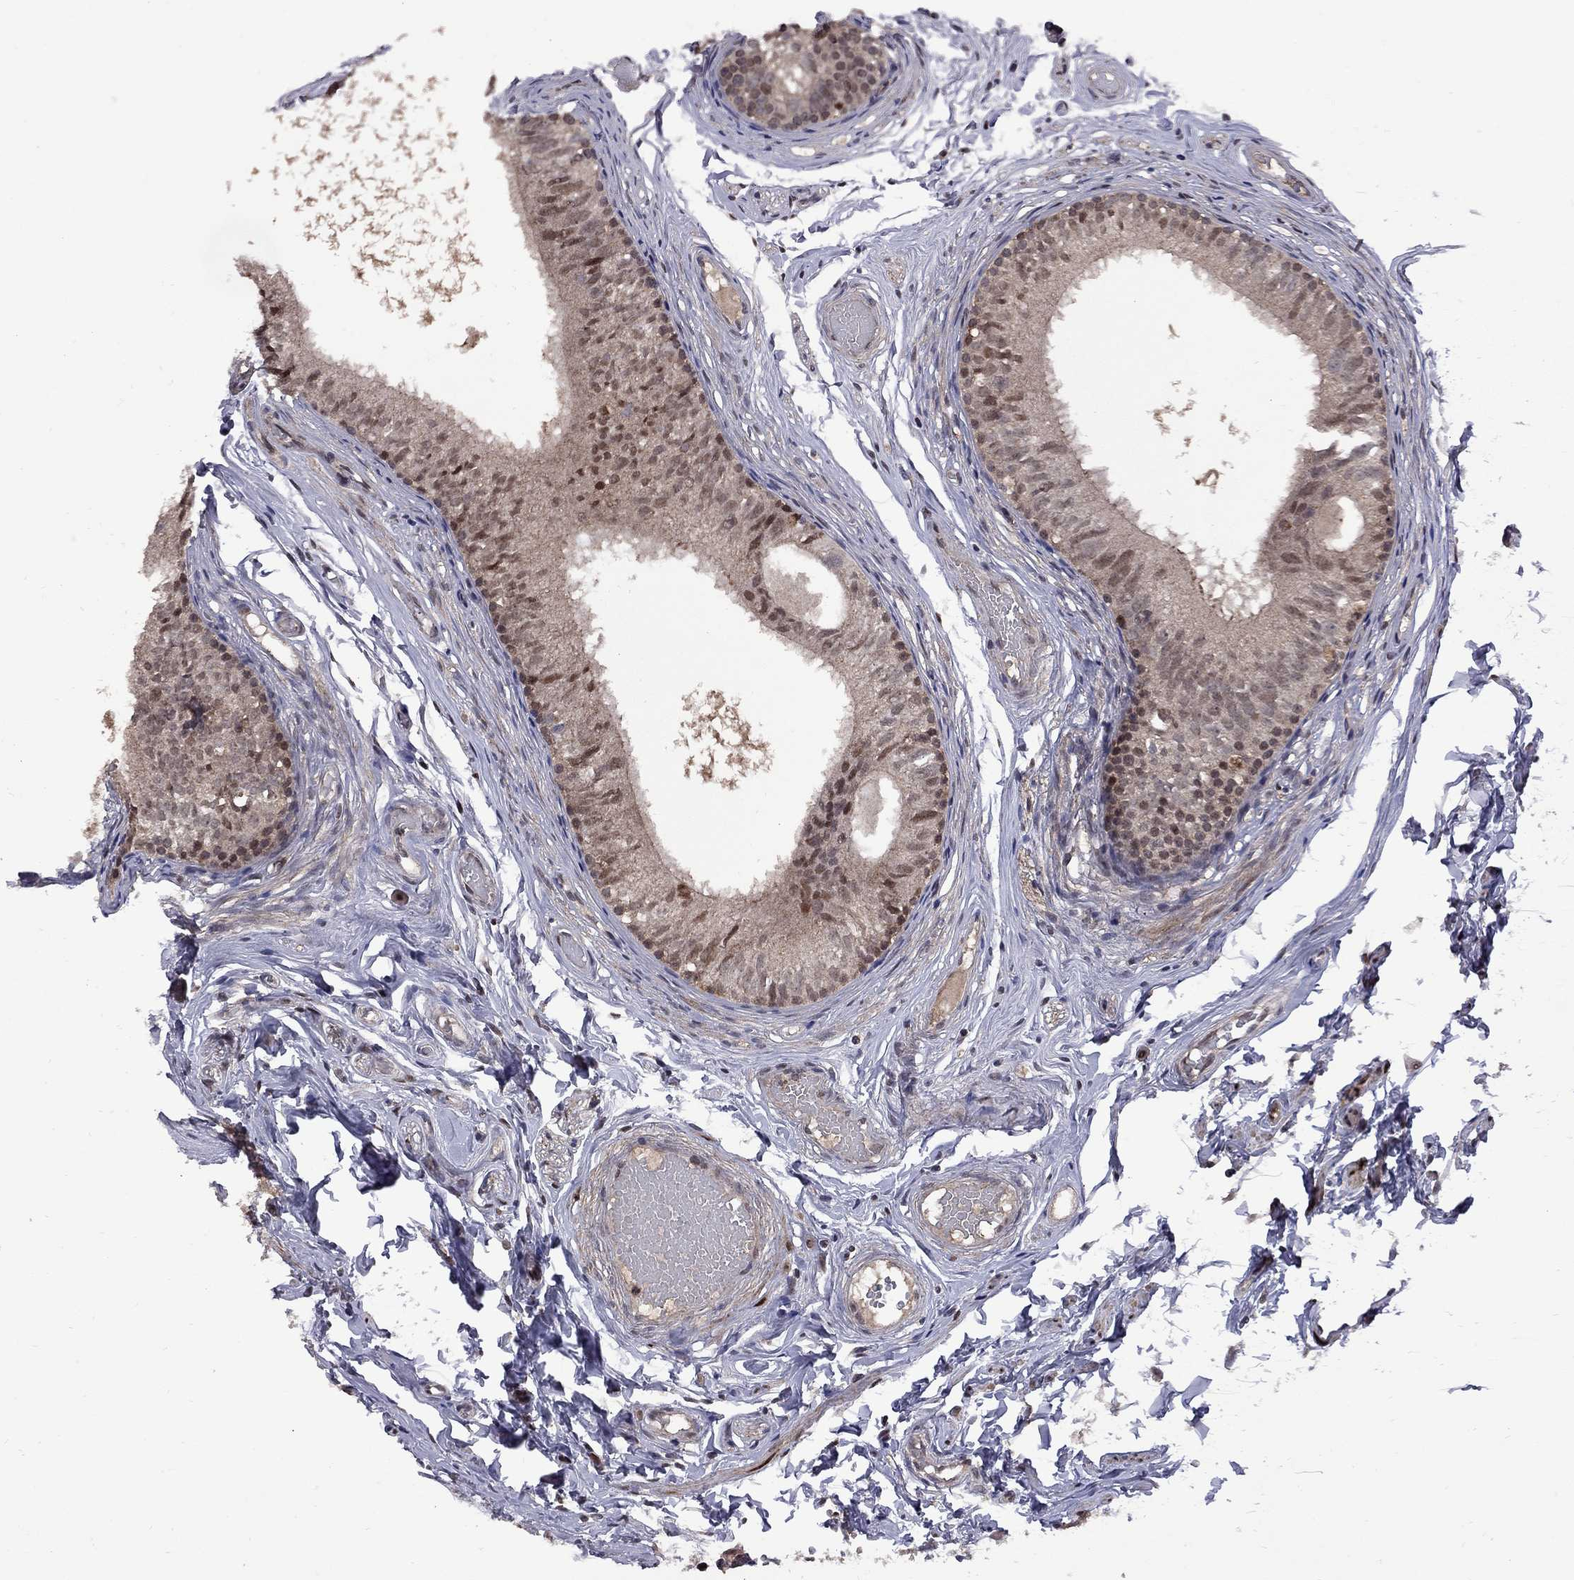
{"staining": {"intensity": "moderate", "quantity": "25%-75%", "location": "cytoplasmic/membranous,nuclear"}, "tissue": "epididymis", "cell_type": "Glandular cells", "image_type": "normal", "snomed": [{"axis": "morphology", "description": "Normal tissue, NOS"}, {"axis": "topography", "description": "Epididymis"}], "caption": "Immunohistochemistry (IHC) histopathology image of benign epididymis: epididymis stained using immunohistochemistry (IHC) reveals medium levels of moderate protein expression localized specifically in the cytoplasmic/membranous,nuclear of glandular cells, appearing as a cytoplasmic/membranous,nuclear brown color.", "gene": "IPP", "patient": {"sex": "male", "age": 29}}